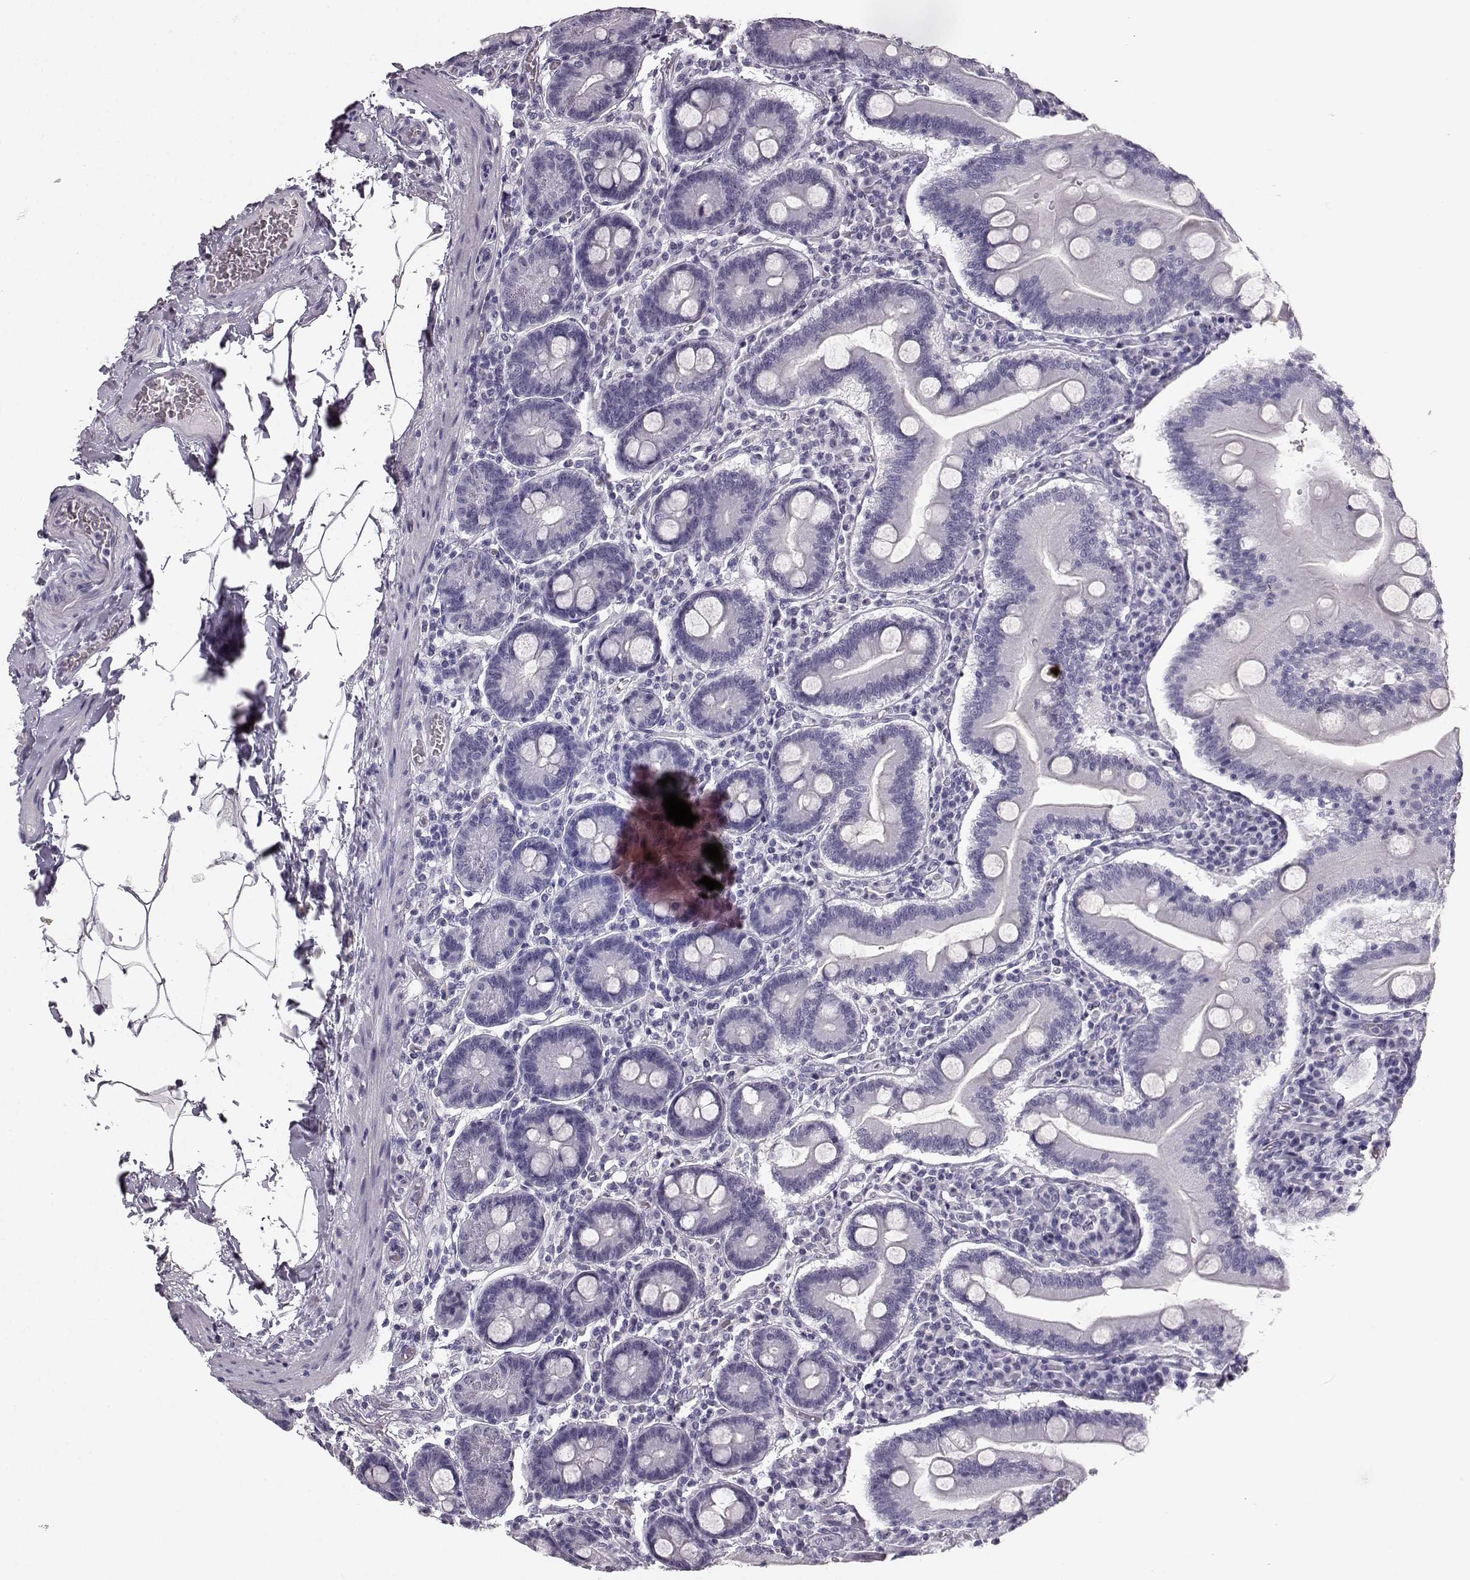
{"staining": {"intensity": "negative", "quantity": "none", "location": "none"}, "tissue": "small intestine", "cell_type": "Glandular cells", "image_type": "normal", "snomed": [{"axis": "morphology", "description": "Normal tissue, NOS"}, {"axis": "topography", "description": "Small intestine"}], "caption": "An IHC micrograph of unremarkable small intestine is shown. There is no staining in glandular cells of small intestine. Brightfield microscopy of immunohistochemistry (IHC) stained with DAB (3,3'-diaminobenzidine) (brown) and hematoxylin (blue), captured at high magnification.", "gene": "BFSP2", "patient": {"sex": "male", "age": 37}}